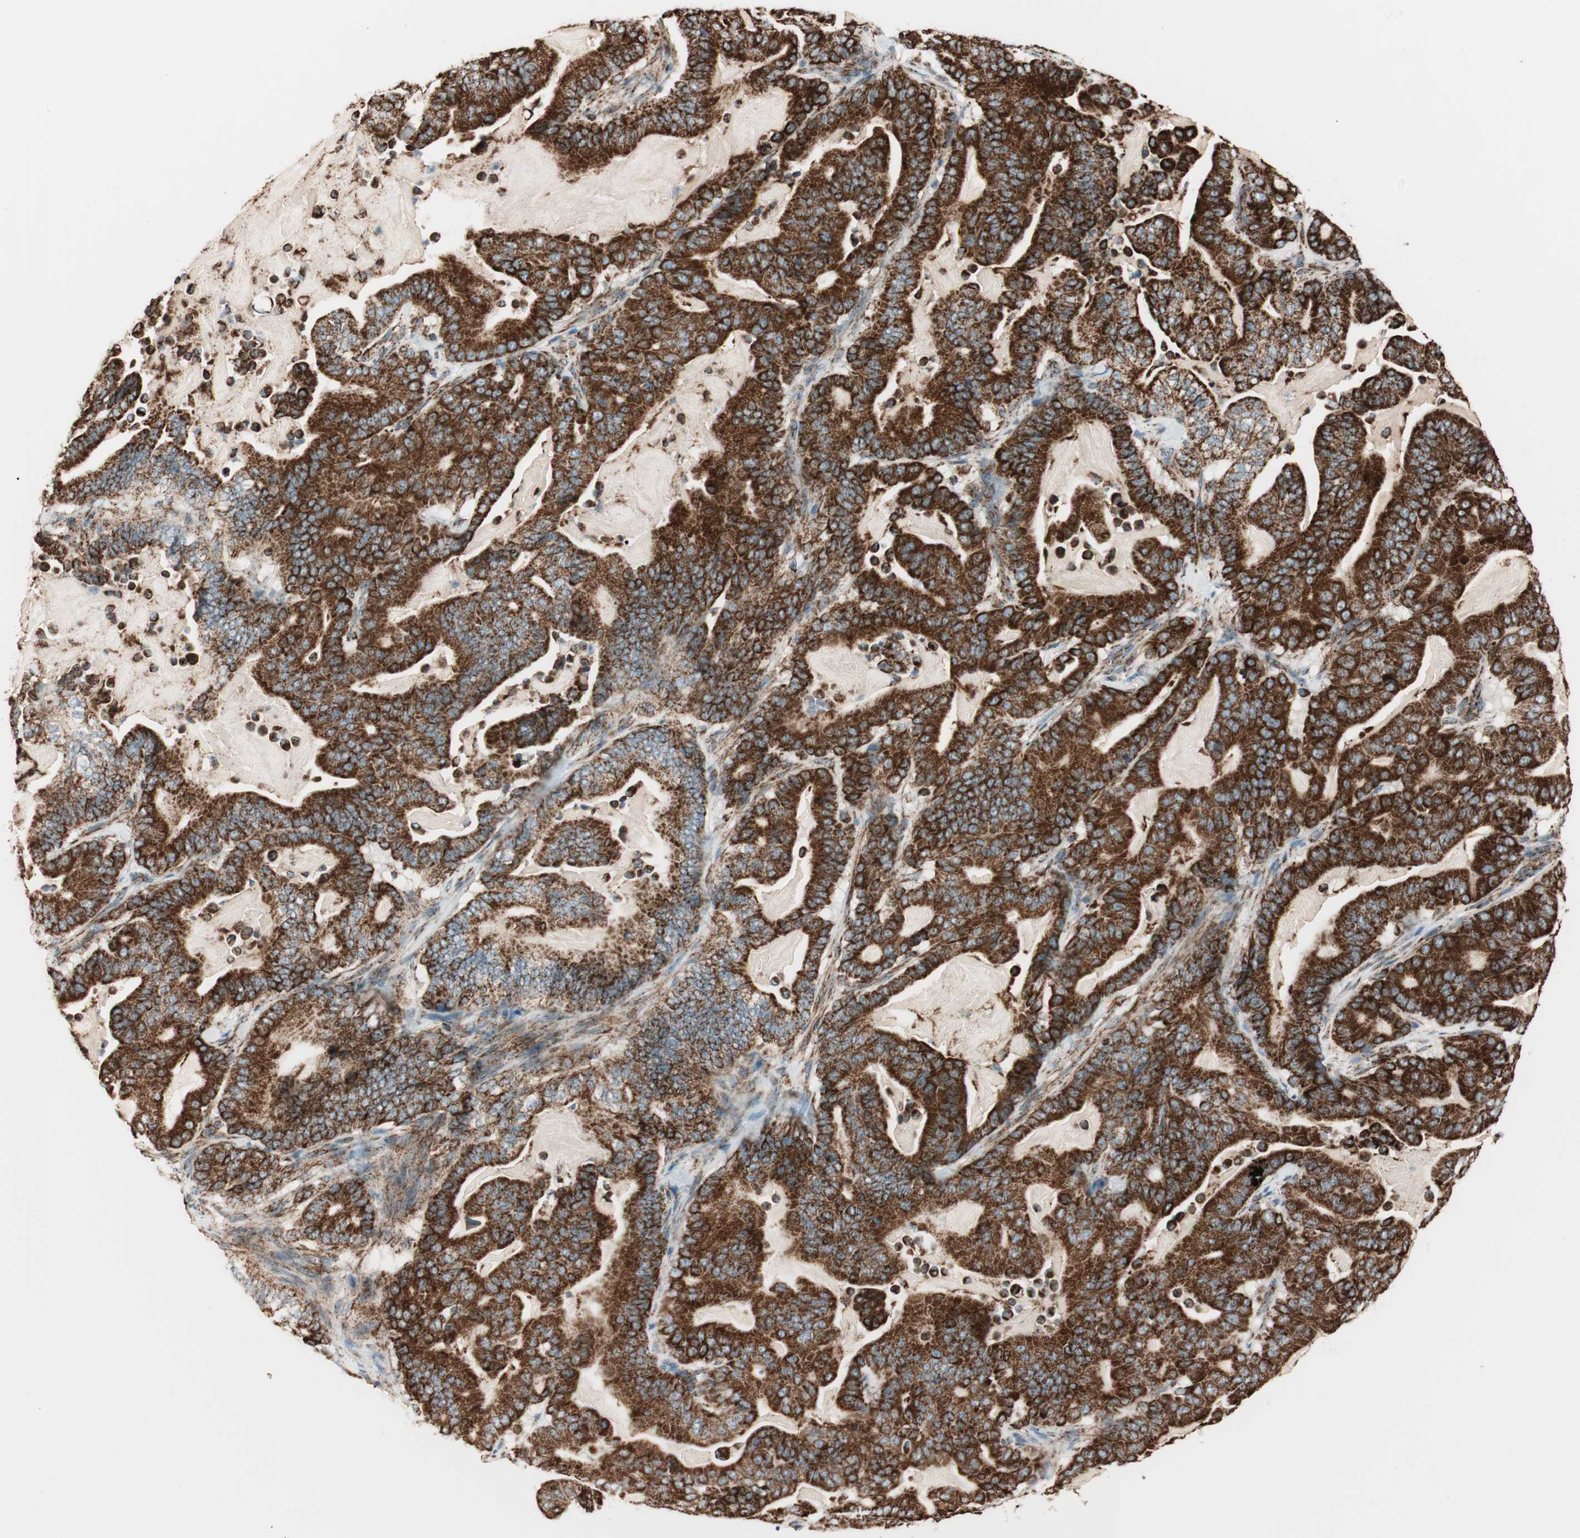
{"staining": {"intensity": "strong", "quantity": ">75%", "location": "cytoplasmic/membranous"}, "tissue": "pancreatic cancer", "cell_type": "Tumor cells", "image_type": "cancer", "snomed": [{"axis": "morphology", "description": "Adenocarcinoma, NOS"}, {"axis": "topography", "description": "Pancreas"}], "caption": "The photomicrograph shows staining of pancreatic cancer, revealing strong cytoplasmic/membranous protein positivity (brown color) within tumor cells. (DAB (3,3'-diaminobenzidine) IHC with brightfield microscopy, high magnification).", "gene": "TOMM22", "patient": {"sex": "male", "age": 63}}